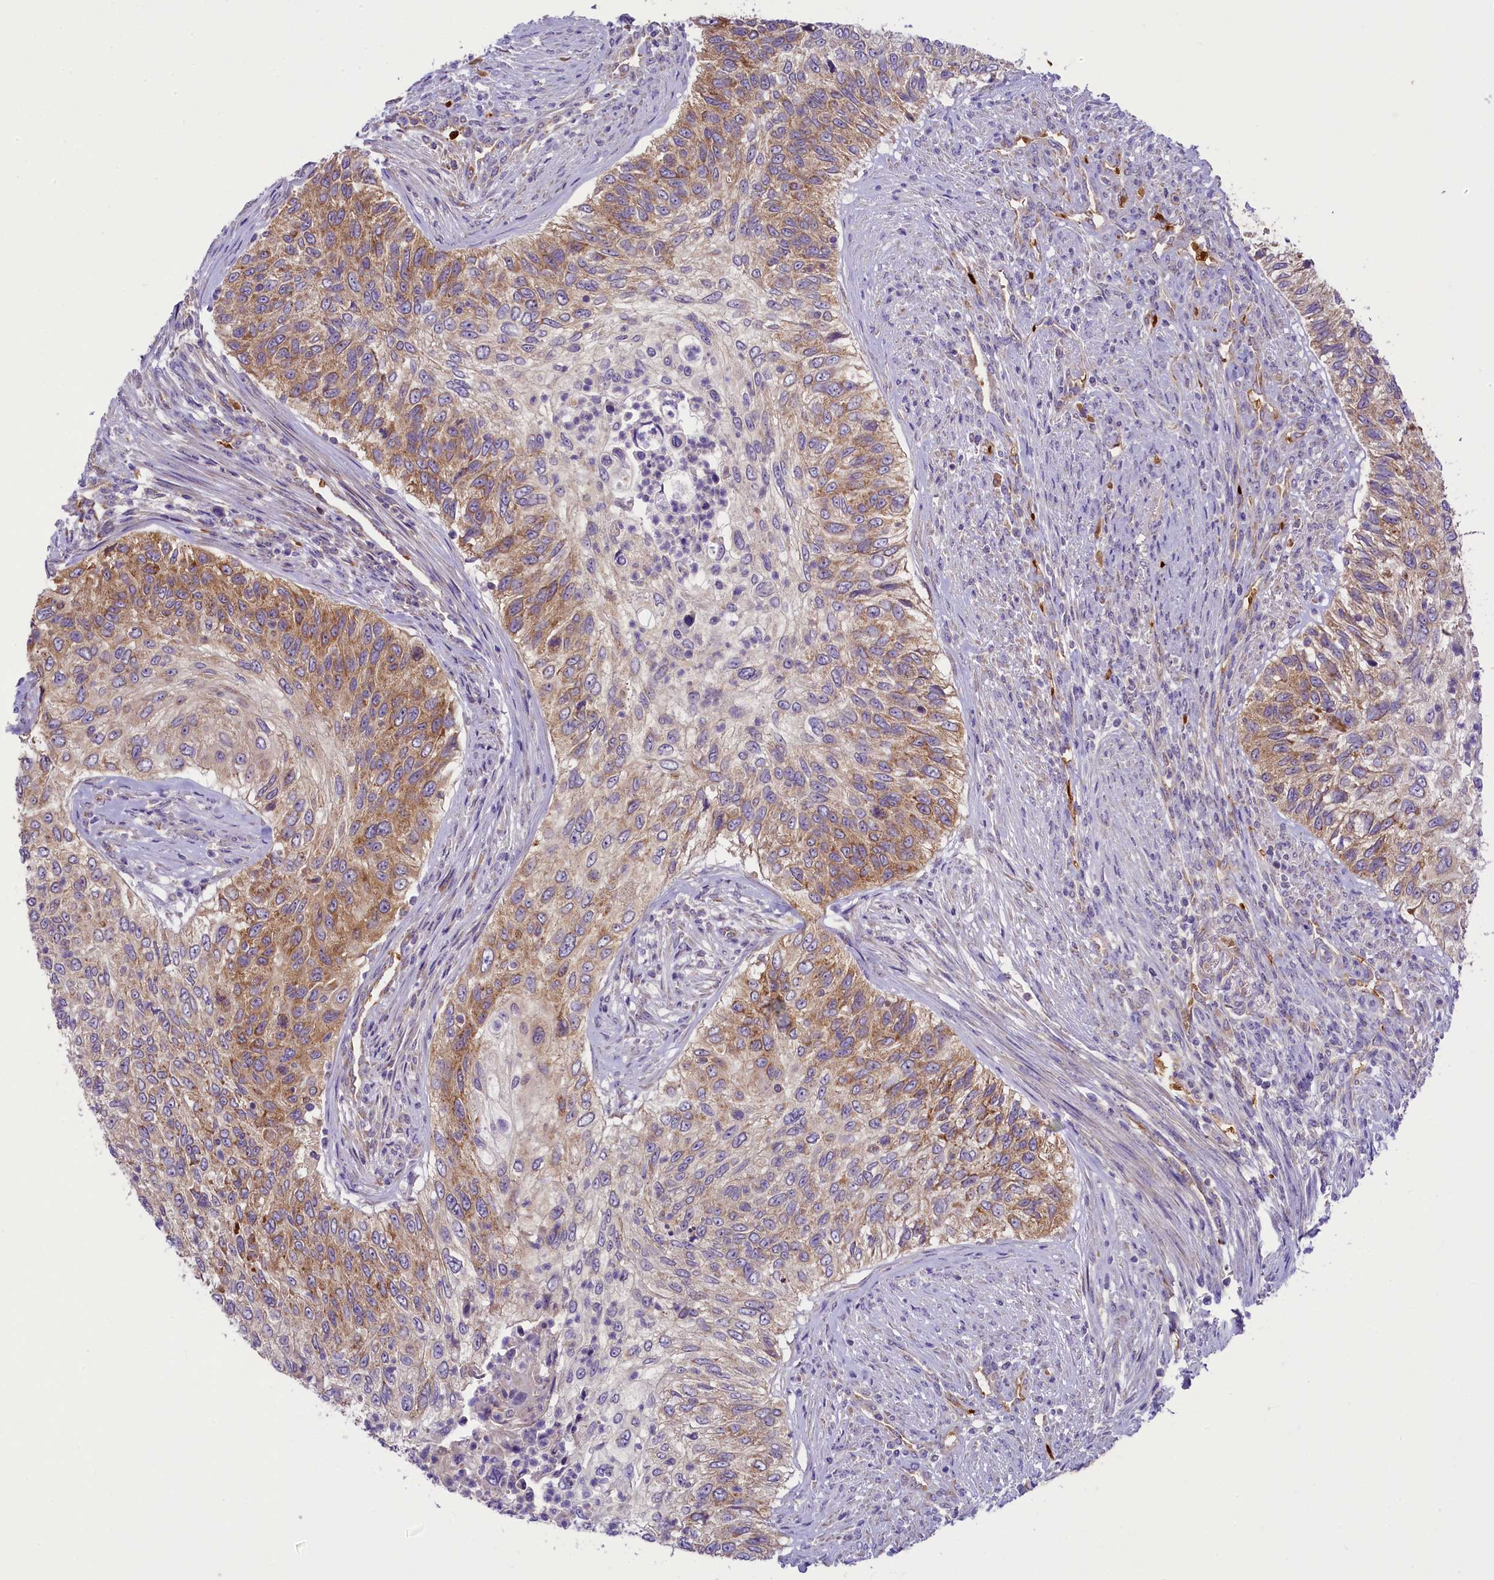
{"staining": {"intensity": "moderate", "quantity": "25%-75%", "location": "cytoplasmic/membranous"}, "tissue": "urothelial cancer", "cell_type": "Tumor cells", "image_type": "cancer", "snomed": [{"axis": "morphology", "description": "Urothelial carcinoma, High grade"}, {"axis": "topography", "description": "Urinary bladder"}], "caption": "Immunohistochemical staining of urothelial cancer reveals moderate cytoplasmic/membranous protein expression in about 25%-75% of tumor cells.", "gene": "LARP4", "patient": {"sex": "female", "age": 60}}